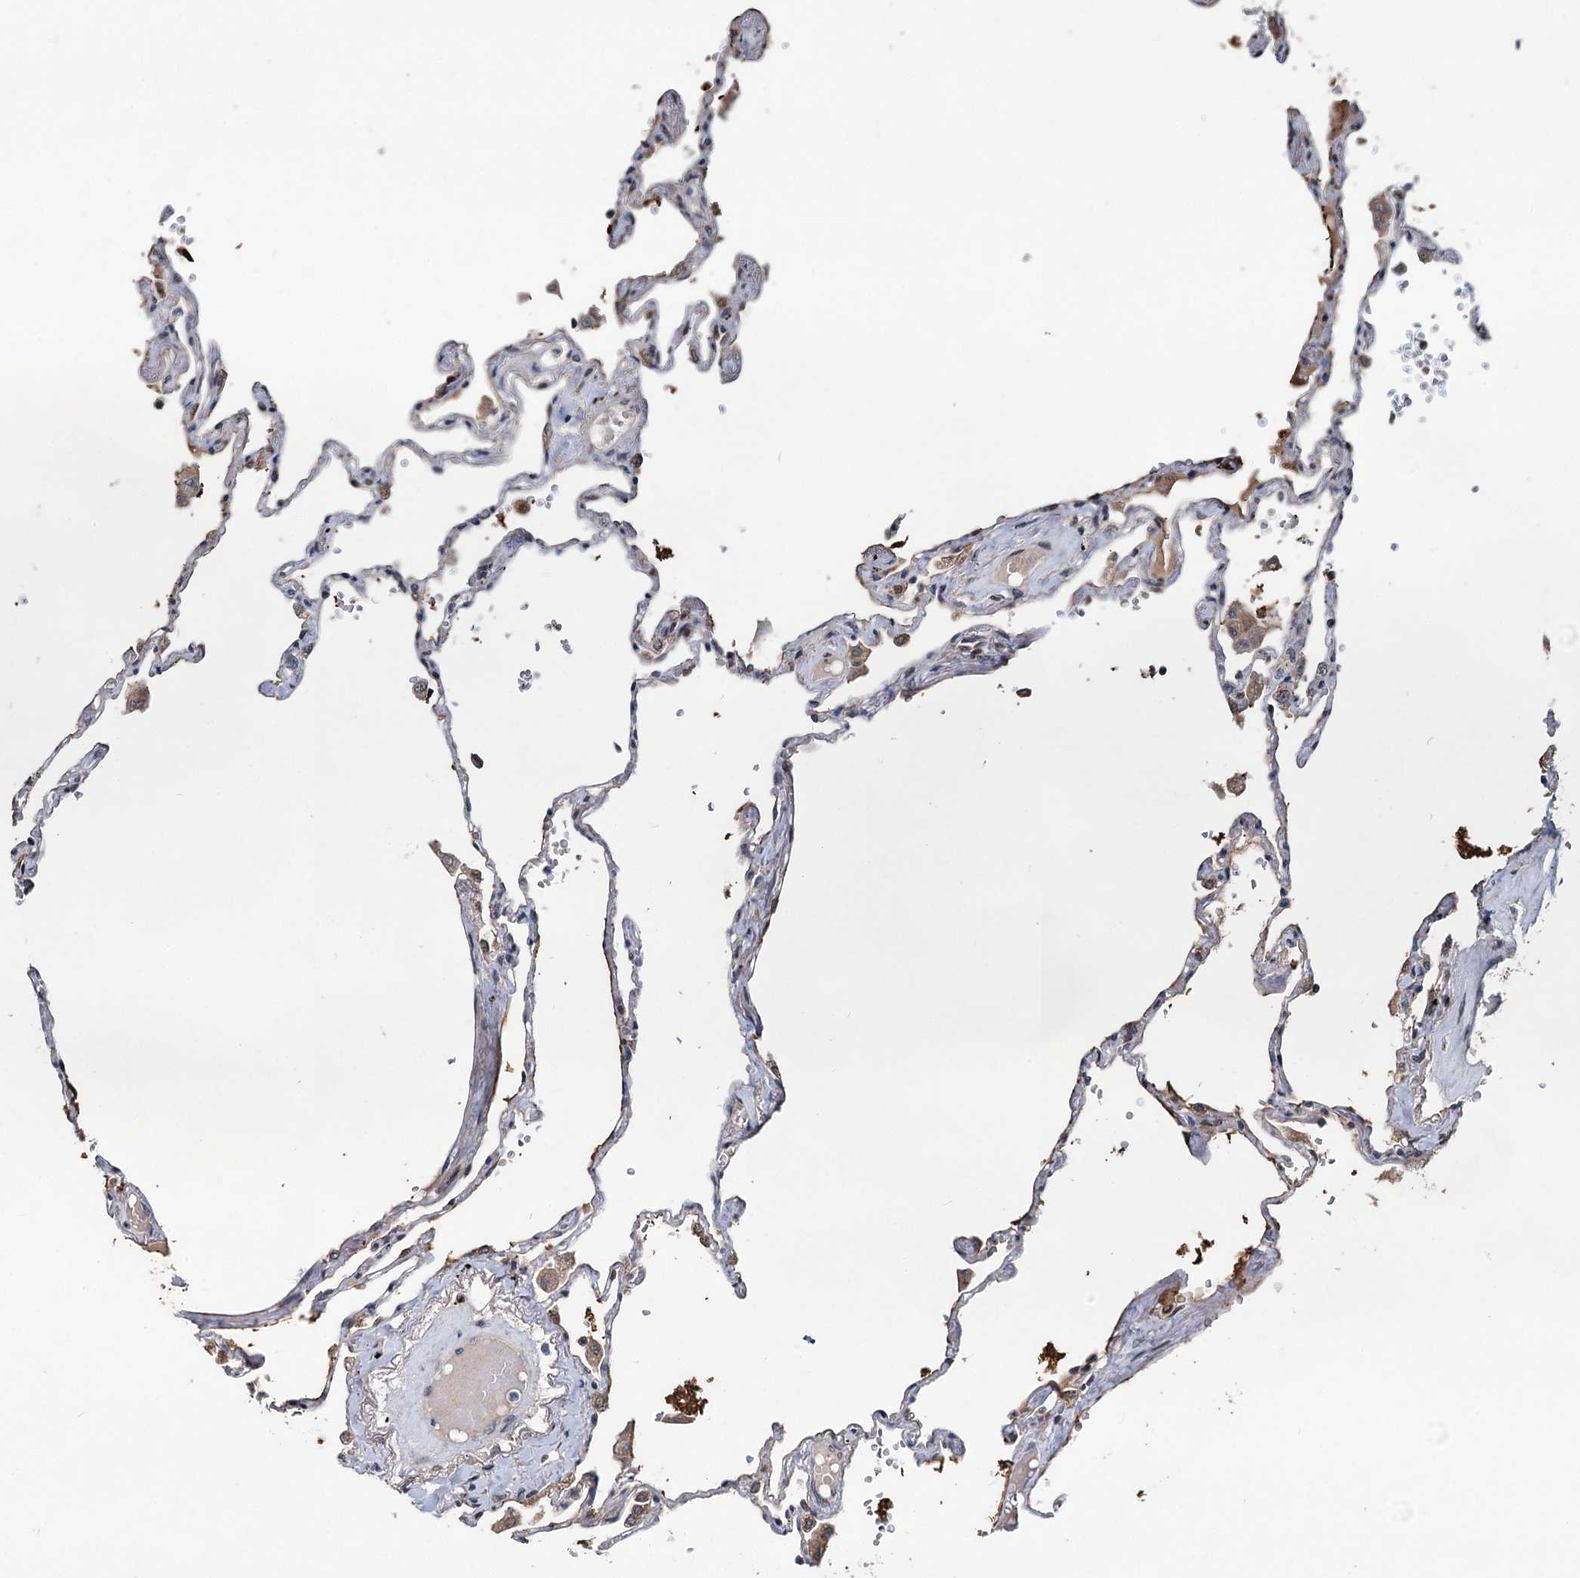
{"staining": {"intensity": "strong", "quantity": "<25%", "location": "cytoplasmic/membranous,nuclear"}, "tissue": "lung", "cell_type": "Alveolar cells", "image_type": "normal", "snomed": [{"axis": "morphology", "description": "Normal tissue, NOS"}, {"axis": "topography", "description": "Lung"}], "caption": "Immunohistochemistry of benign lung shows medium levels of strong cytoplasmic/membranous,nuclear staining in about <25% of alveolar cells.", "gene": "RITA1", "patient": {"sex": "female", "age": 67}}